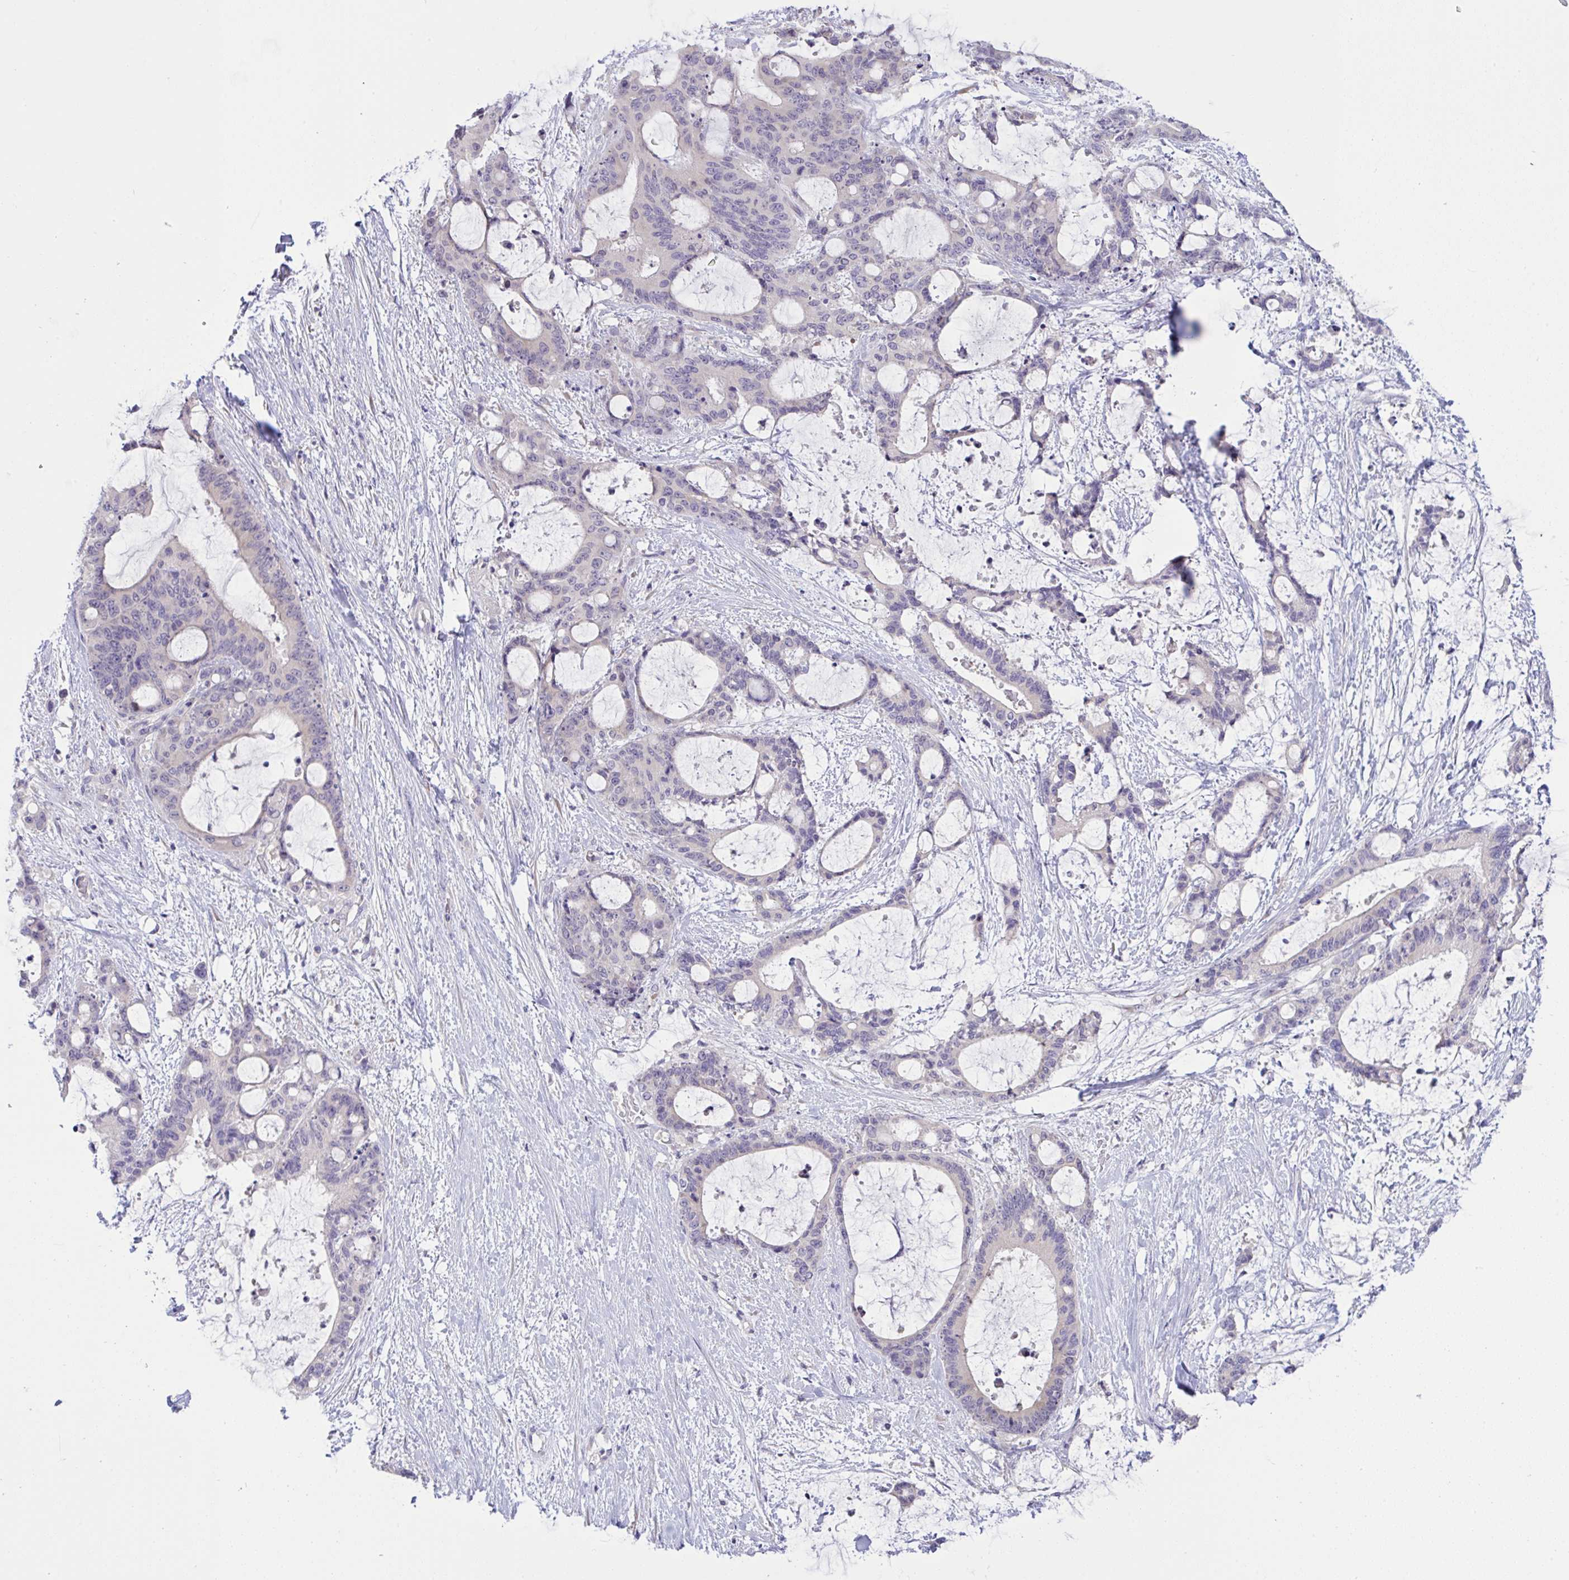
{"staining": {"intensity": "negative", "quantity": "none", "location": "none"}, "tissue": "liver cancer", "cell_type": "Tumor cells", "image_type": "cancer", "snomed": [{"axis": "morphology", "description": "Normal tissue, NOS"}, {"axis": "morphology", "description": "Cholangiocarcinoma"}, {"axis": "topography", "description": "Liver"}, {"axis": "topography", "description": "Peripheral nerve tissue"}], "caption": "High power microscopy image of an immunohistochemistry (IHC) micrograph of liver cholangiocarcinoma, revealing no significant staining in tumor cells. (DAB (3,3'-diaminobenzidine) immunohistochemistry (IHC) visualized using brightfield microscopy, high magnification).", "gene": "TMEM41A", "patient": {"sex": "female", "age": 73}}